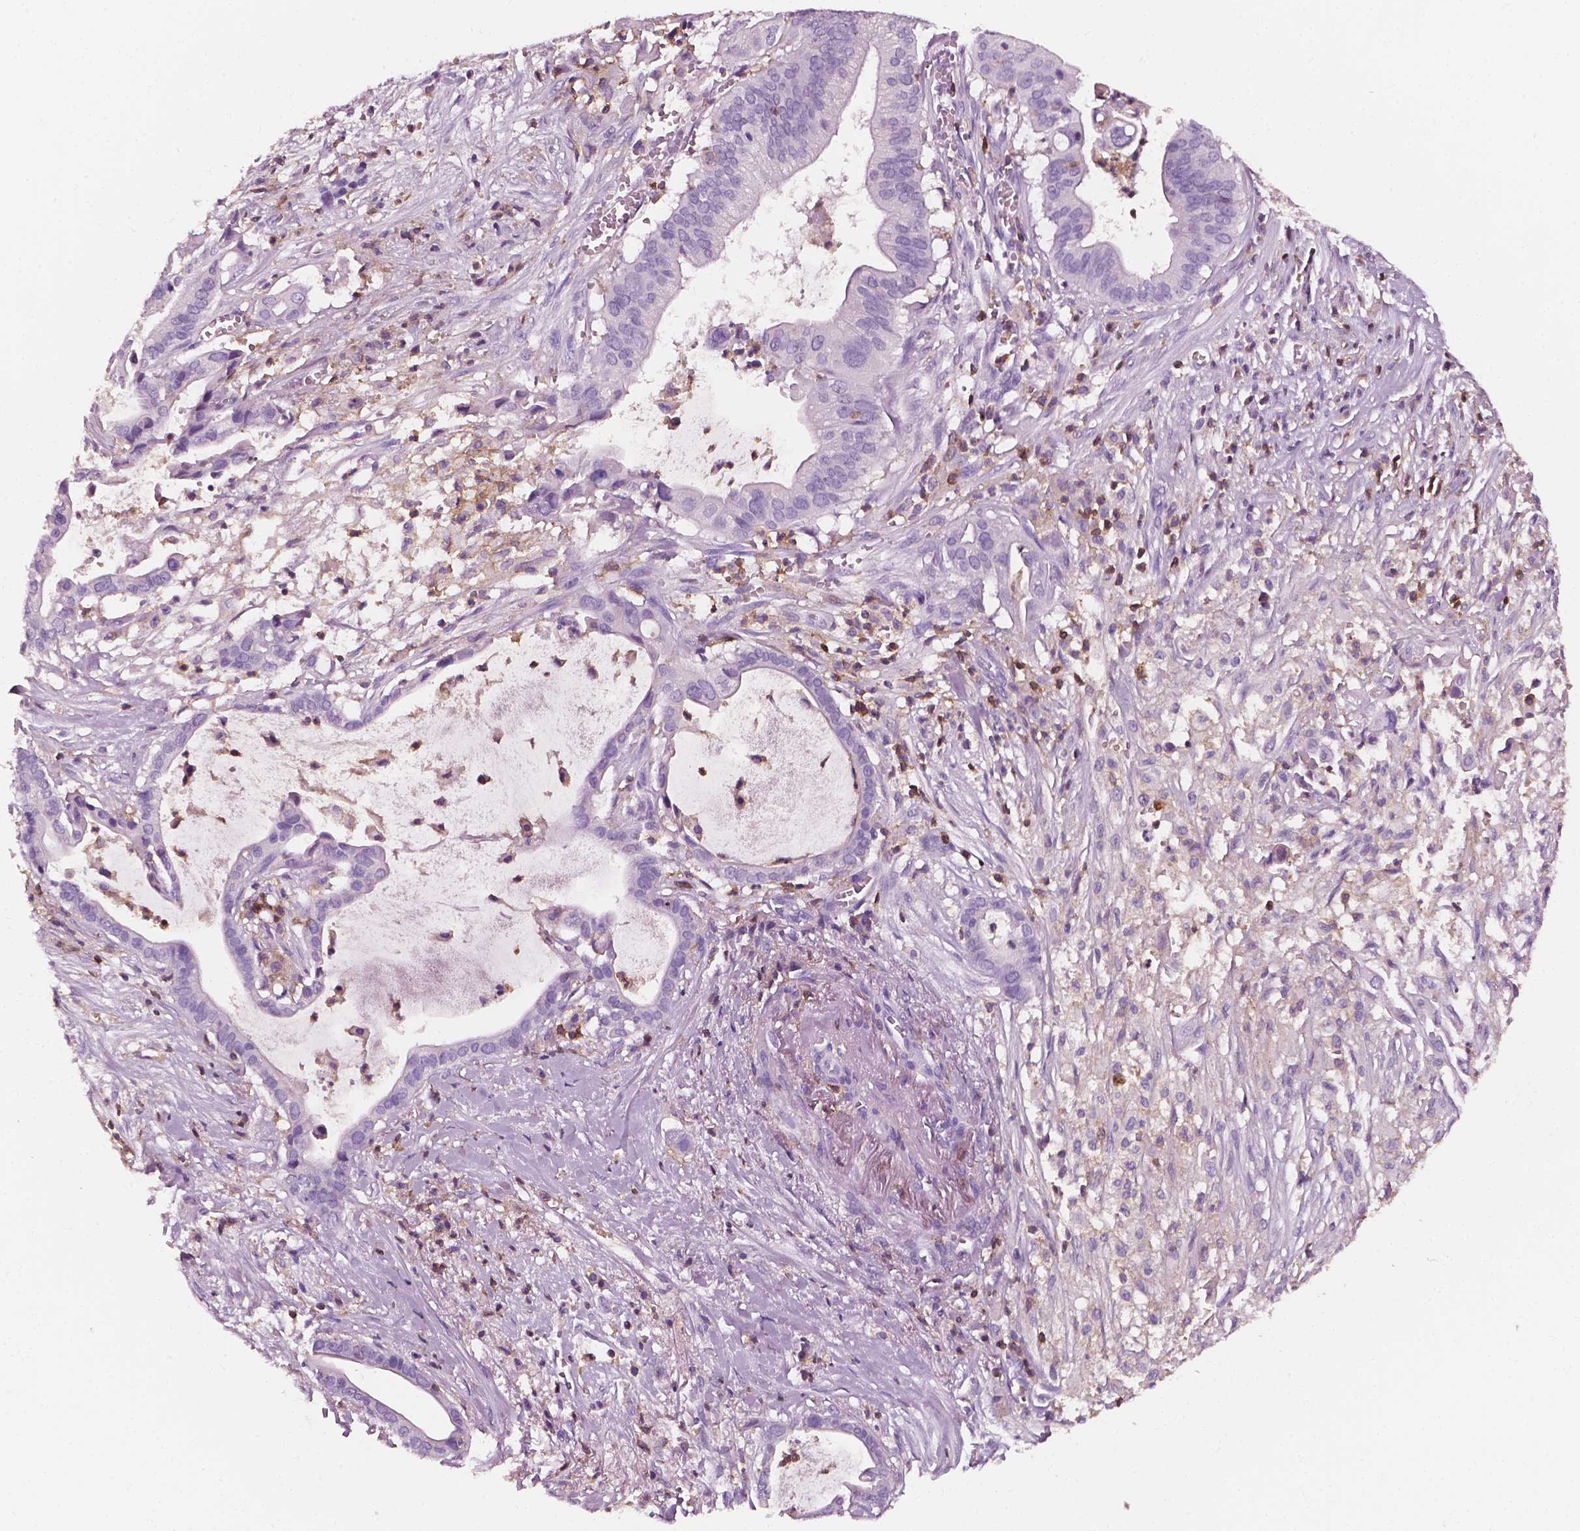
{"staining": {"intensity": "negative", "quantity": "none", "location": "none"}, "tissue": "pancreatic cancer", "cell_type": "Tumor cells", "image_type": "cancer", "snomed": [{"axis": "morphology", "description": "Adenocarcinoma, NOS"}, {"axis": "topography", "description": "Pancreas"}], "caption": "Tumor cells are negative for brown protein staining in pancreatic adenocarcinoma. The staining is performed using DAB brown chromogen with nuclei counter-stained in using hematoxylin.", "gene": "PTPRC", "patient": {"sex": "male", "age": 61}}